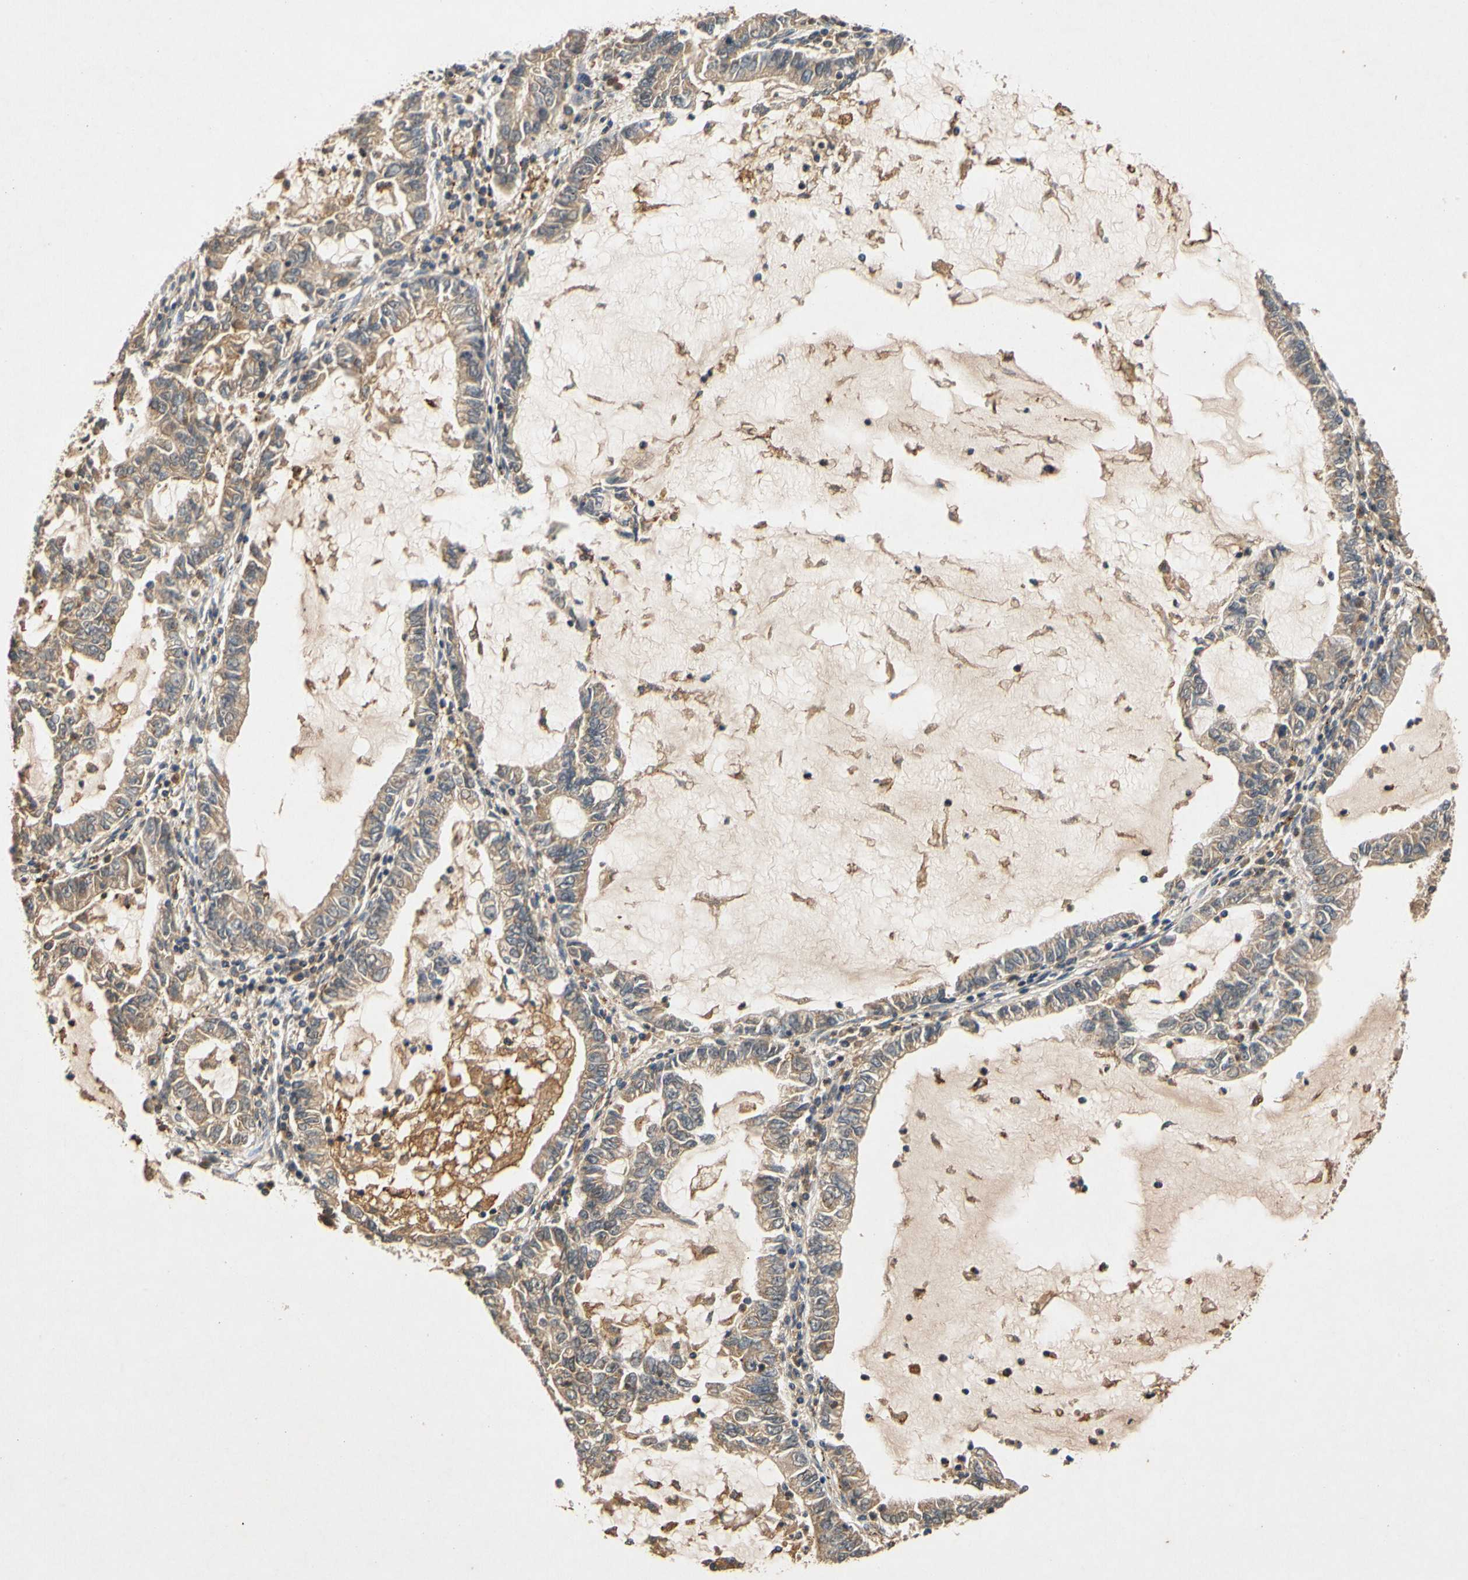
{"staining": {"intensity": "weak", "quantity": "25%-75%", "location": "cytoplasmic/membranous"}, "tissue": "lung cancer", "cell_type": "Tumor cells", "image_type": "cancer", "snomed": [{"axis": "morphology", "description": "Adenocarcinoma, NOS"}, {"axis": "topography", "description": "Lung"}], "caption": "Human adenocarcinoma (lung) stained for a protein (brown) shows weak cytoplasmic/membranous positive expression in approximately 25%-75% of tumor cells.", "gene": "USP46", "patient": {"sex": "female", "age": 51}}